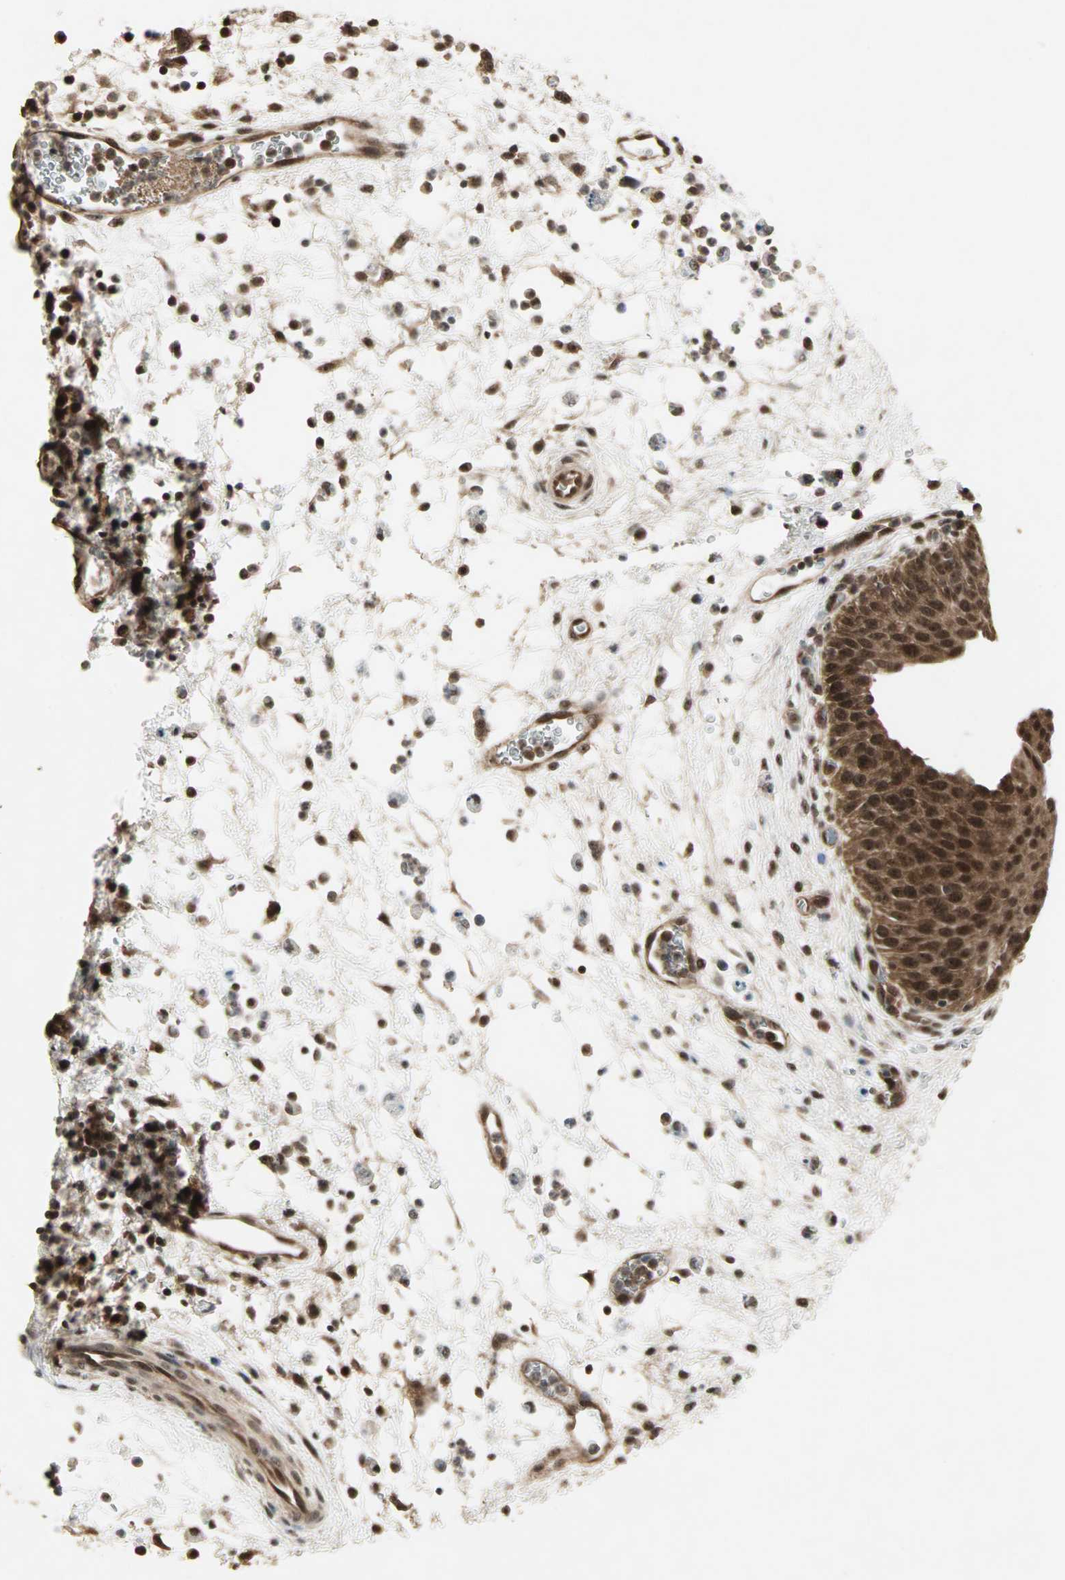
{"staining": {"intensity": "strong", "quantity": ">75%", "location": "cytoplasmic/membranous,nuclear"}, "tissue": "urinary bladder", "cell_type": "Urothelial cells", "image_type": "normal", "snomed": [{"axis": "morphology", "description": "Normal tissue, NOS"}, {"axis": "morphology", "description": "Dysplasia, NOS"}, {"axis": "topography", "description": "Urinary bladder"}], "caption": "Immunohistochemical staining of benign urinary bladder displays high levels of strong cytoplasmic/membranous,nuclear positivity in about >75% of urothelial cells.", "gene": "CSNK2B", "patient": {"sex": "male", "age": 35}}